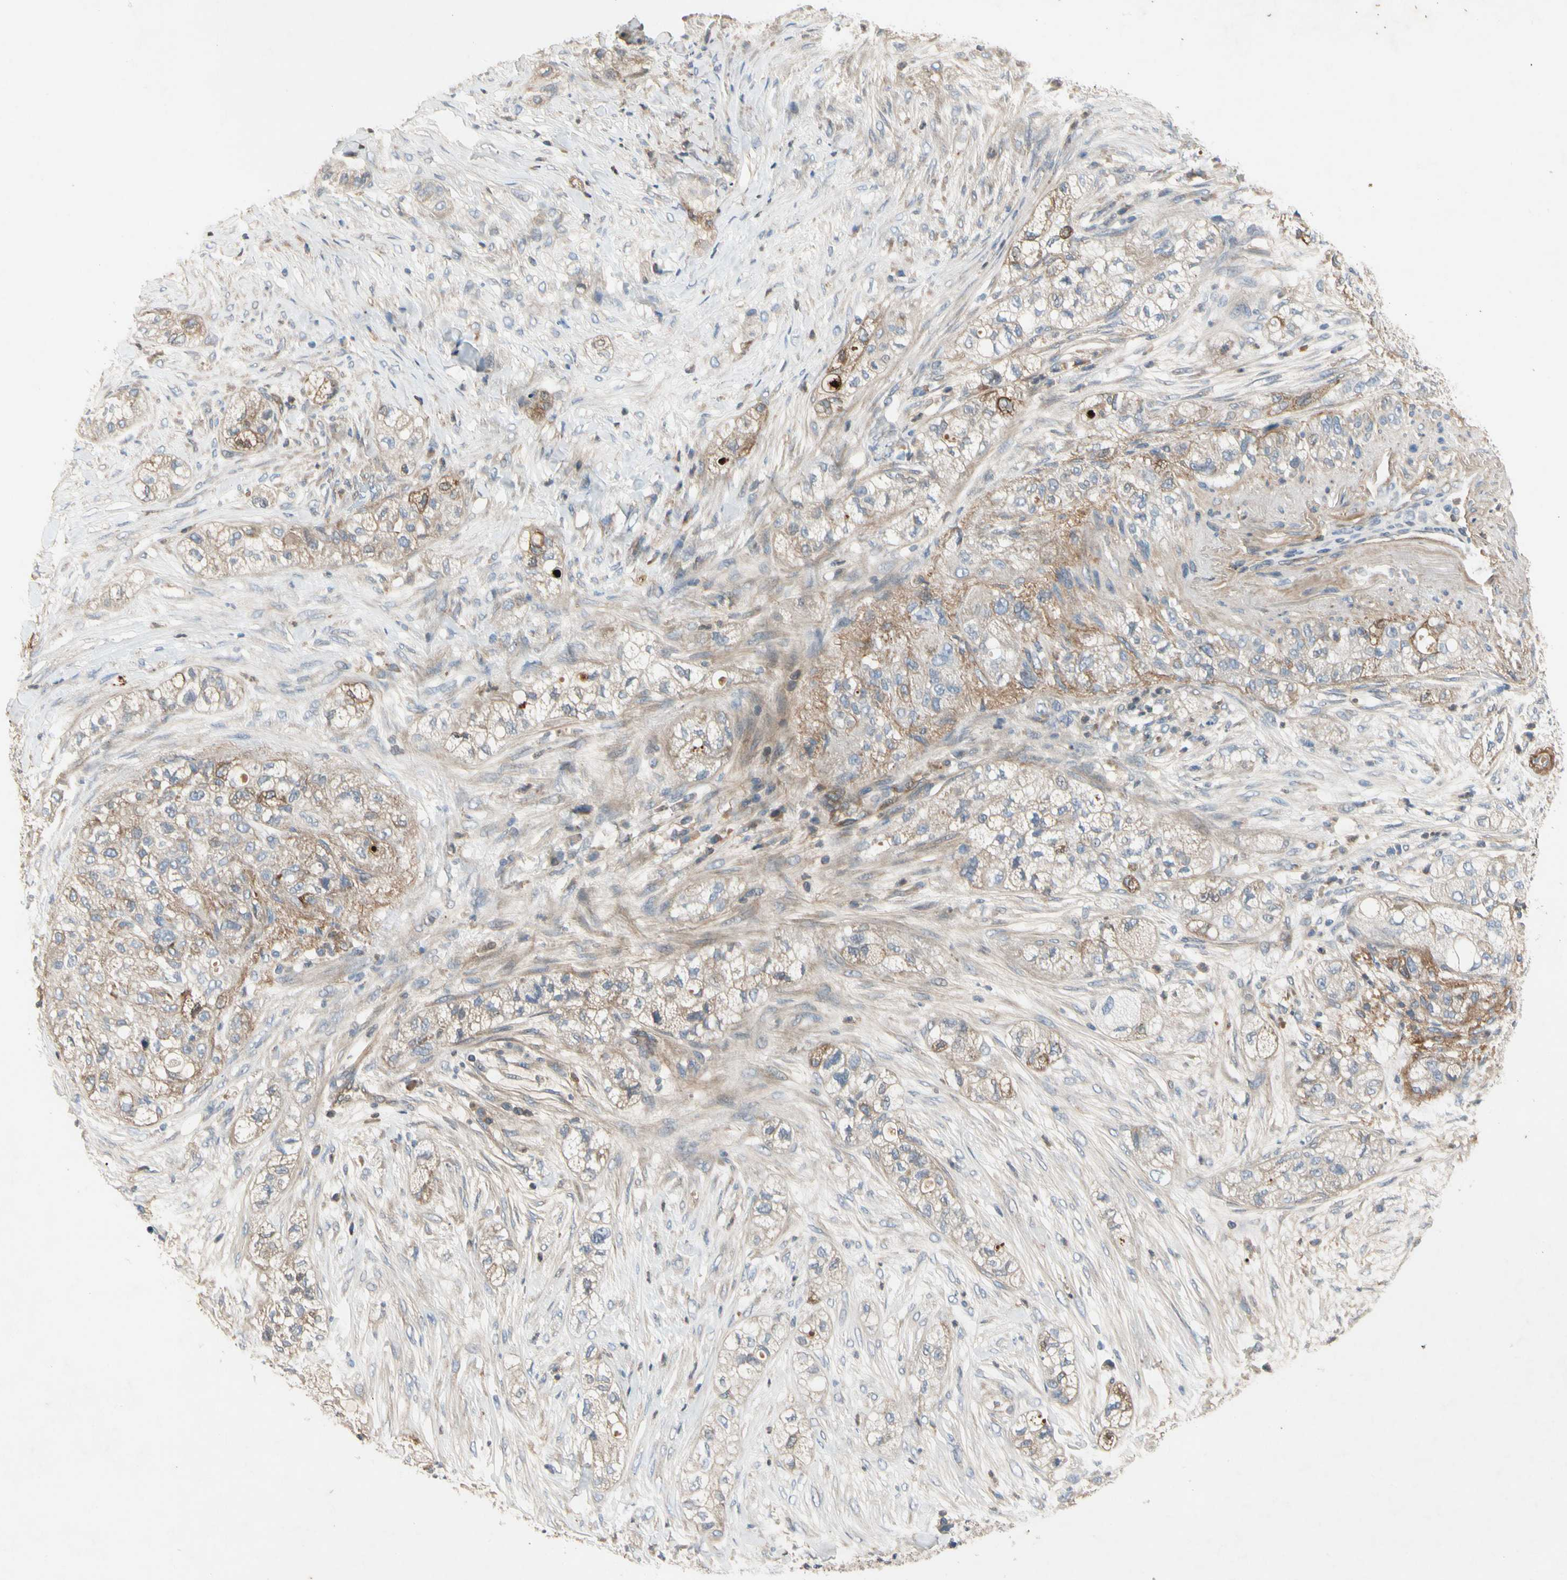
{"staining": {"intensity": "moderate", "quantity": "<25%", "location": "cytoplasmic/membranous"}, "tissue": "pancreatic cancer", "cell_type": "Tumor cells", "image_type": "cancer", "snomed": [{"axis": "morphology", "description": "Adenocarcinoma, NOS"}, {"axis": "topography", "description": "Pancreas"}], "caption": "Immunohistochemical staining of adenocarcinoma (pancreatic) reveals low levels of moderate cytoplasmic/membranous staining in approximately <25% of tumor cells.", "gene": "CRTAC1", "patient": {"sex": "female", "age": 78}}